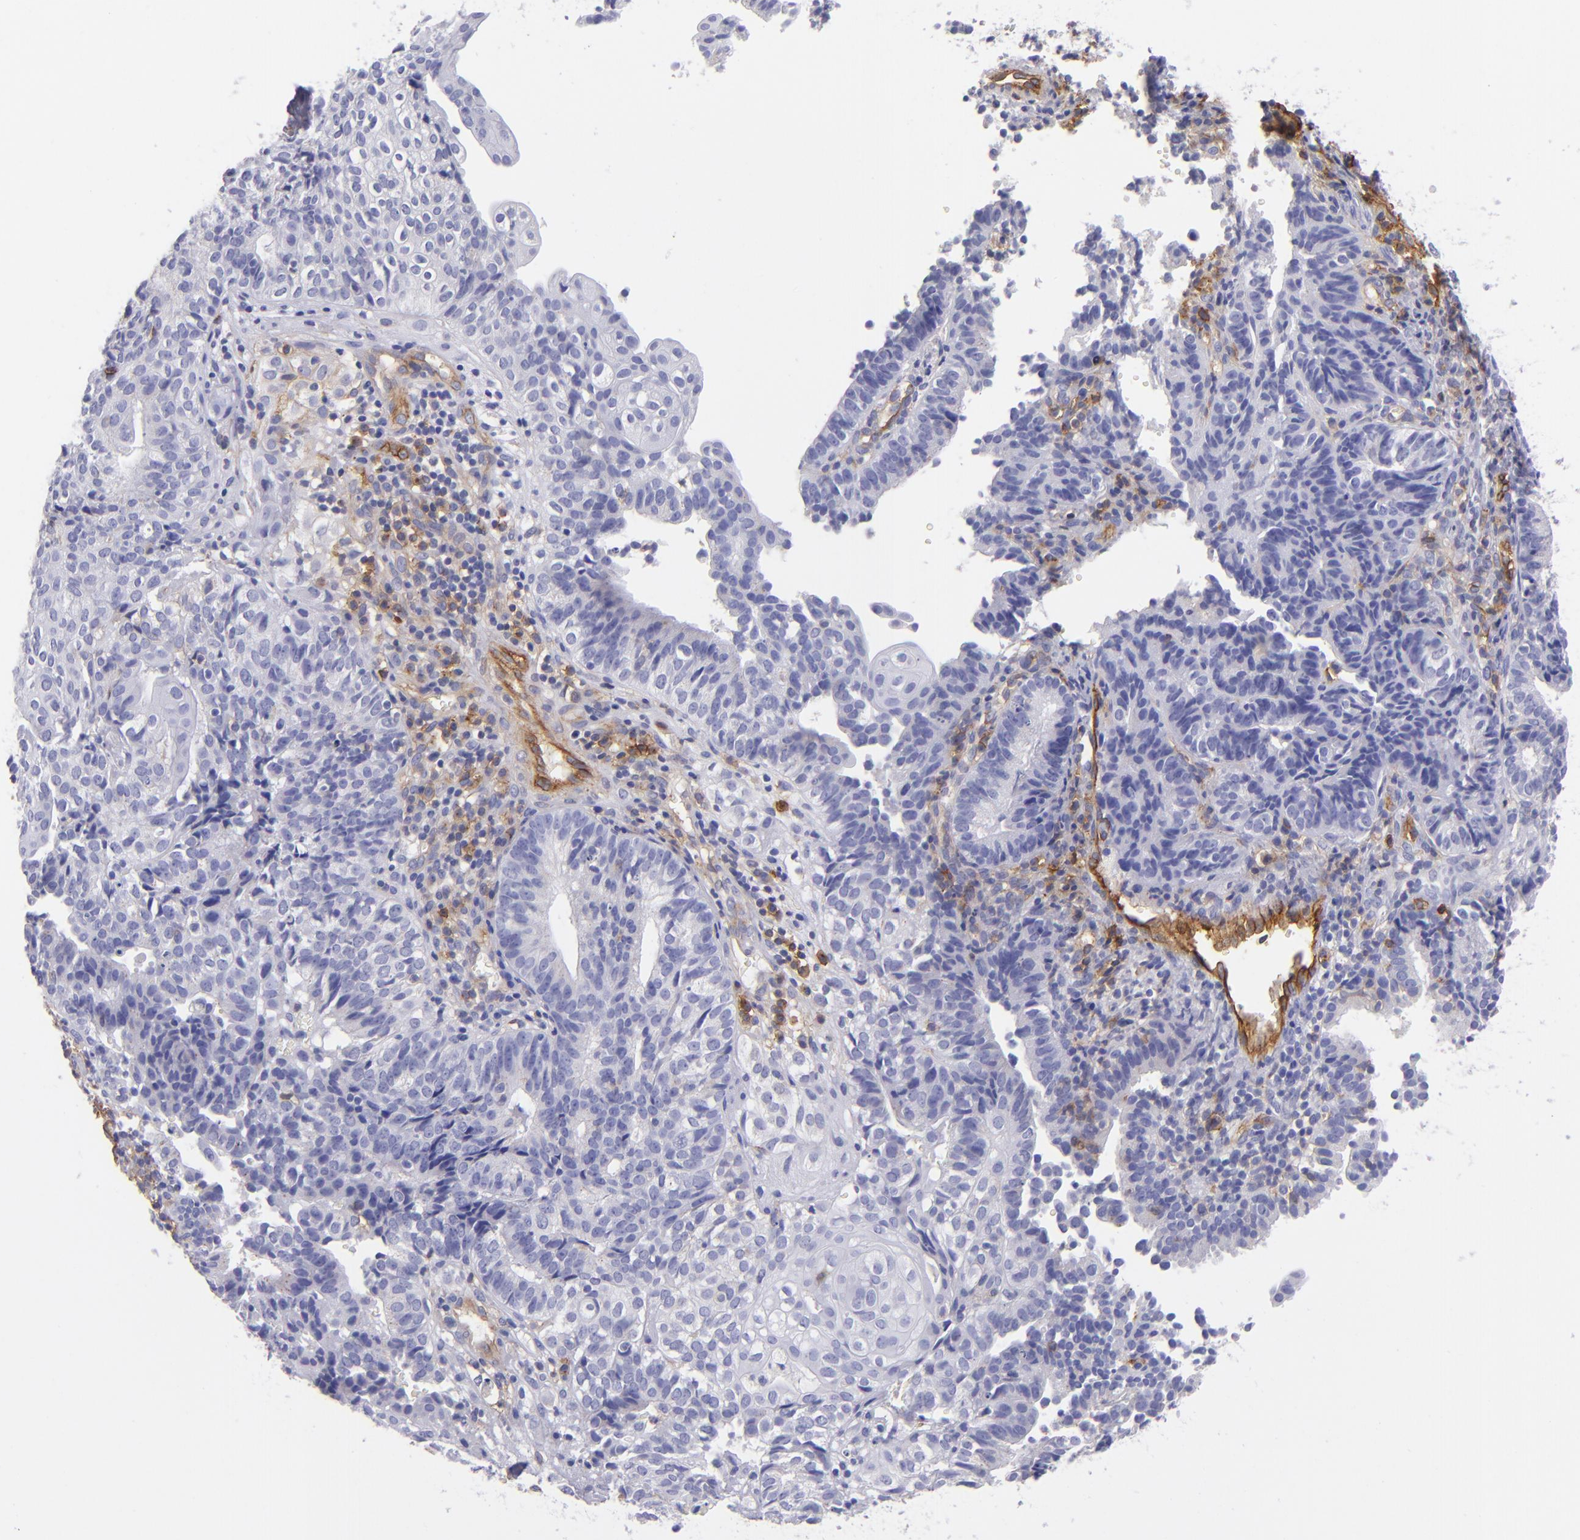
{"staining": {"intensity": "negative", "quantity": "none", "location": "none"}, "tissue": "cervical cancer", "cell_type": "Tumor cells", "image_type": "cancer", "snomed": [{"axis": "morphology", "description": "Adenocarcinoma, NOS"}, {"axis": "topography", "description": "Cervix"}], "caption": "Cervical adenocarcinoma stained for a protein using immunohistochemistry shows no expression tumor cells.", "gene": "ENTPD1", "patient": {"sex": "female", "age": 60}}